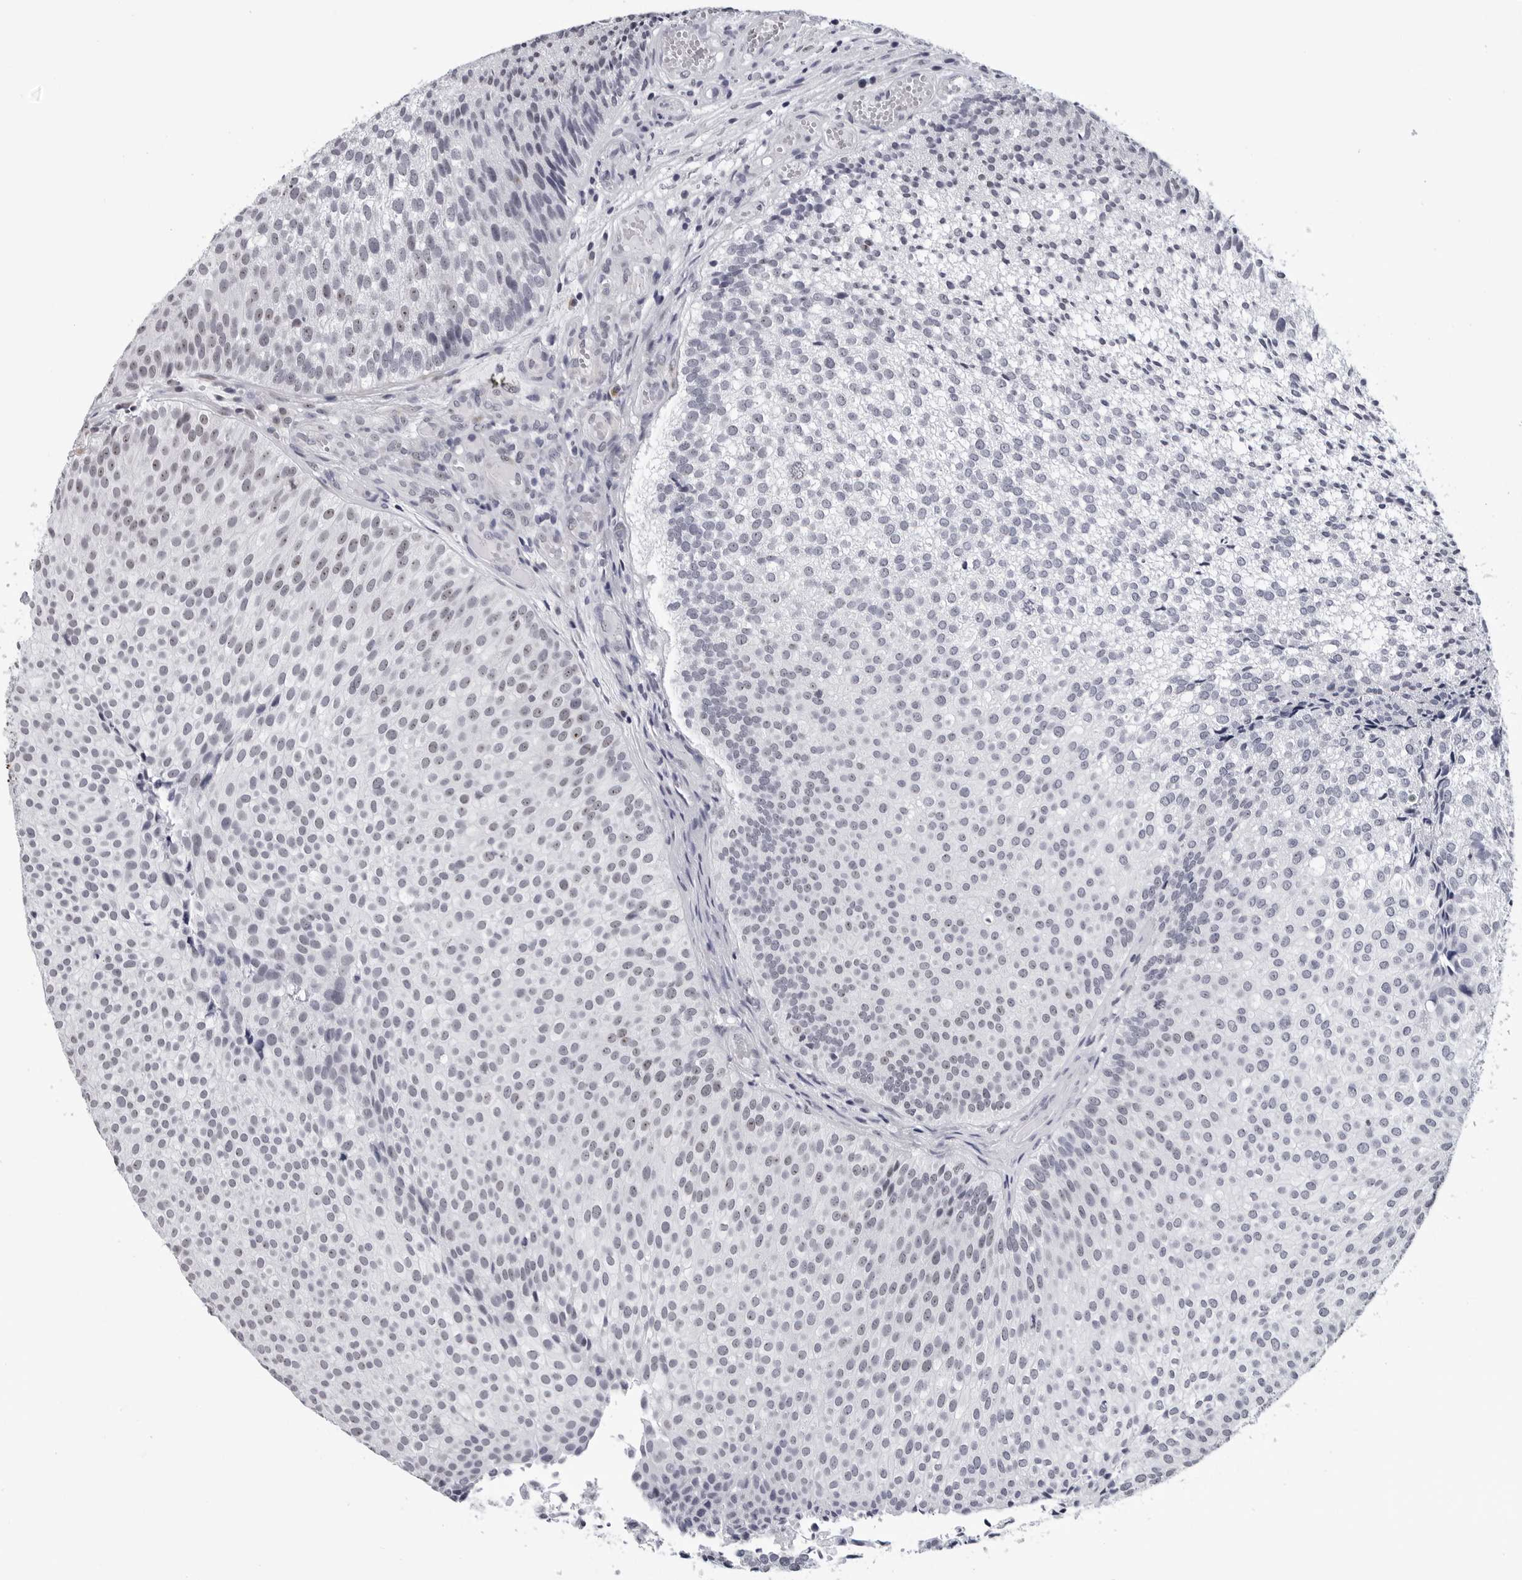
{"staining": {"intensity": "negative", "quantity": "none", "location": "none"}, "tissue": "urothelial cancer", "cell_type": "Tumor cells", "image_type": "cancer", "snomed": [{"axis": "morphology", "description": "Urothelial carcinoma, Low grade"}, {"axis": "topography", "description": "Urinary bladder"}], "caption": "The micrograph reveals no staining of tumor cells in urothelial carcinoma (low-grade).", "gene": "GNL2", "patient": {"sex": "male", "age": 86}}